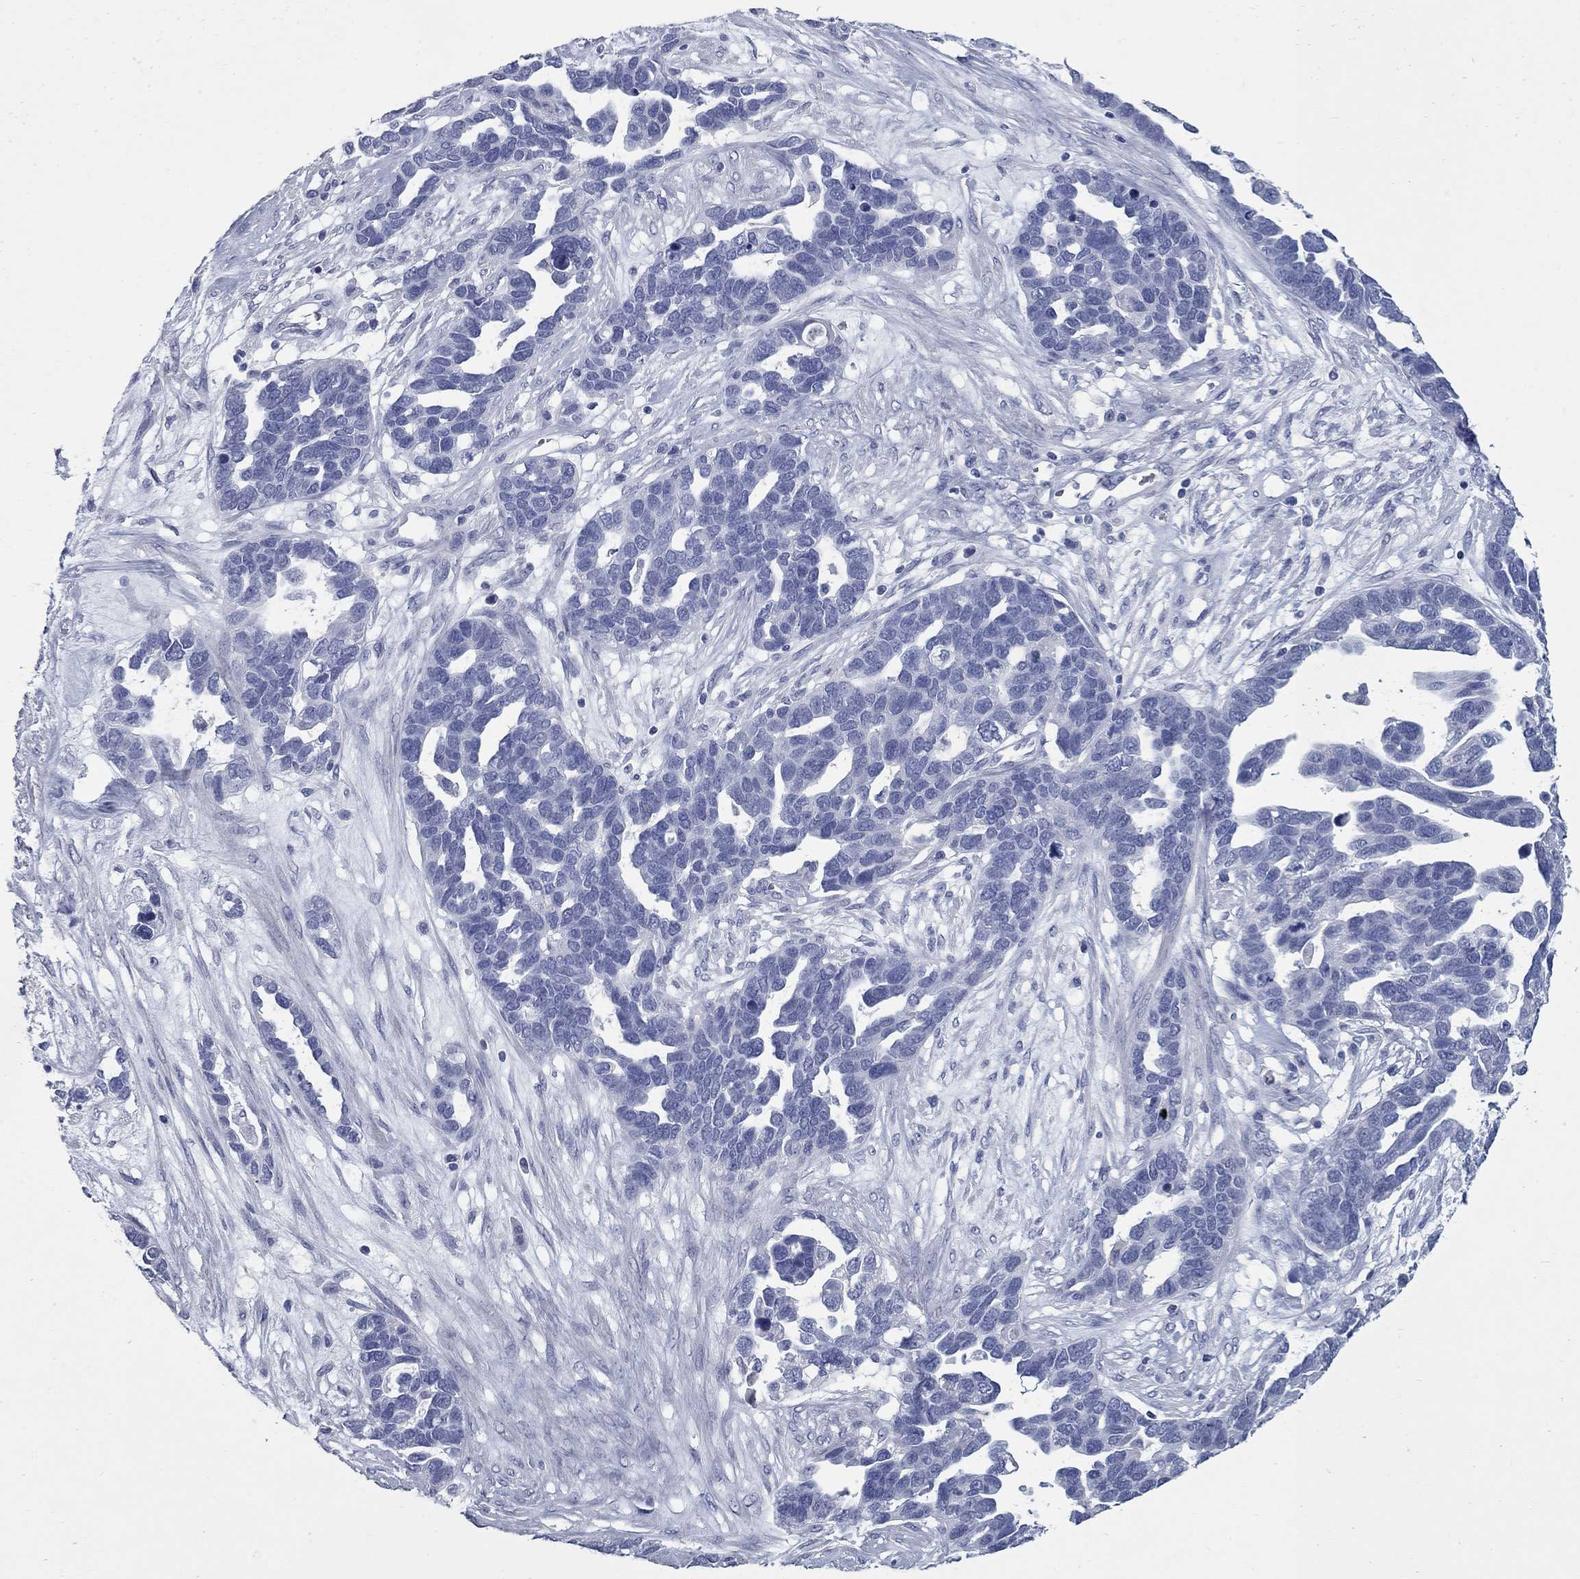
{"staining": {"intensity": "negative", "quantity": "none", "location": "none"}, "tissue": "ovarian cancer", "cell_type": "Tumor cells", "image_type": "cancer", "snomed": [{"axis": "morphology", "description": "Cystadenocarcinoma, serous, NOS"}, {"axis": "topography", "description": "Ovary"}], "caption": "The IHC photomicrograph has no significant expression in tumor cells of ovarian cancer tissue. (Stains: DAB (3,3'-diaminobenzidine) immunohistochemistry with hematoxylin counter stain, Microscopy: brightfield microscopy at high magnification).", "gene": "KIRREL2", "patient": {"sex": "female", "age": 54}}